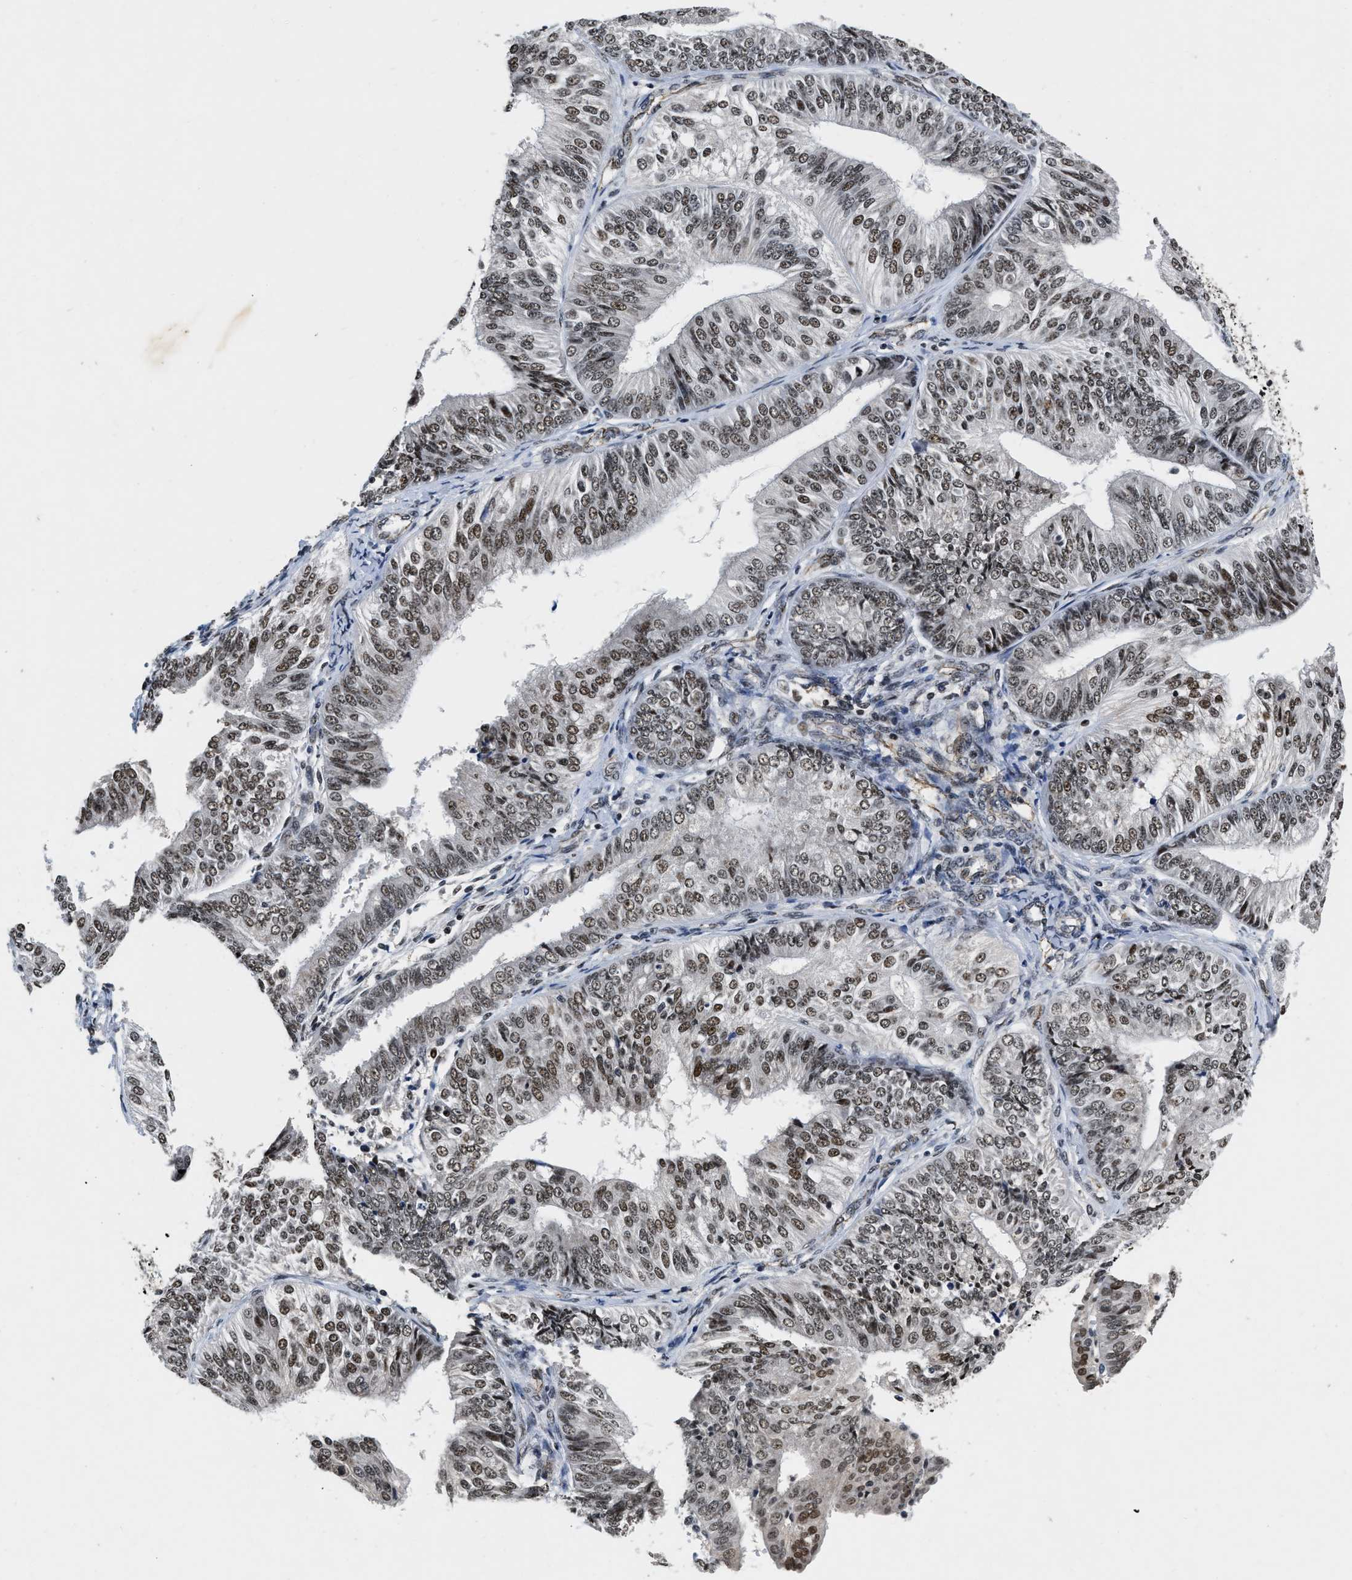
{"staining": {"intensity": "moderate", "quantity": ">75%", "location": "nuclear"}, "tissue": "endometrial cancer", "cell_type": "Tumor cells", "image_type": "cancer", "snomed": [{"axis": "morphology", "description": "Adenocarcinoma, NOS"}, {"axis": "topography", "description": "Endometrium"}], "caption": "This micrograph exhibits endometrial cancer (adenocarcinoma) stained with IHC to label a protein in brown. The nuclear of tumor cells show moderate positivity for the protein. Nuclei are counter-stained blue.", "gene": "CCNE1", "patient": {"sex": "female", "age": 58}}